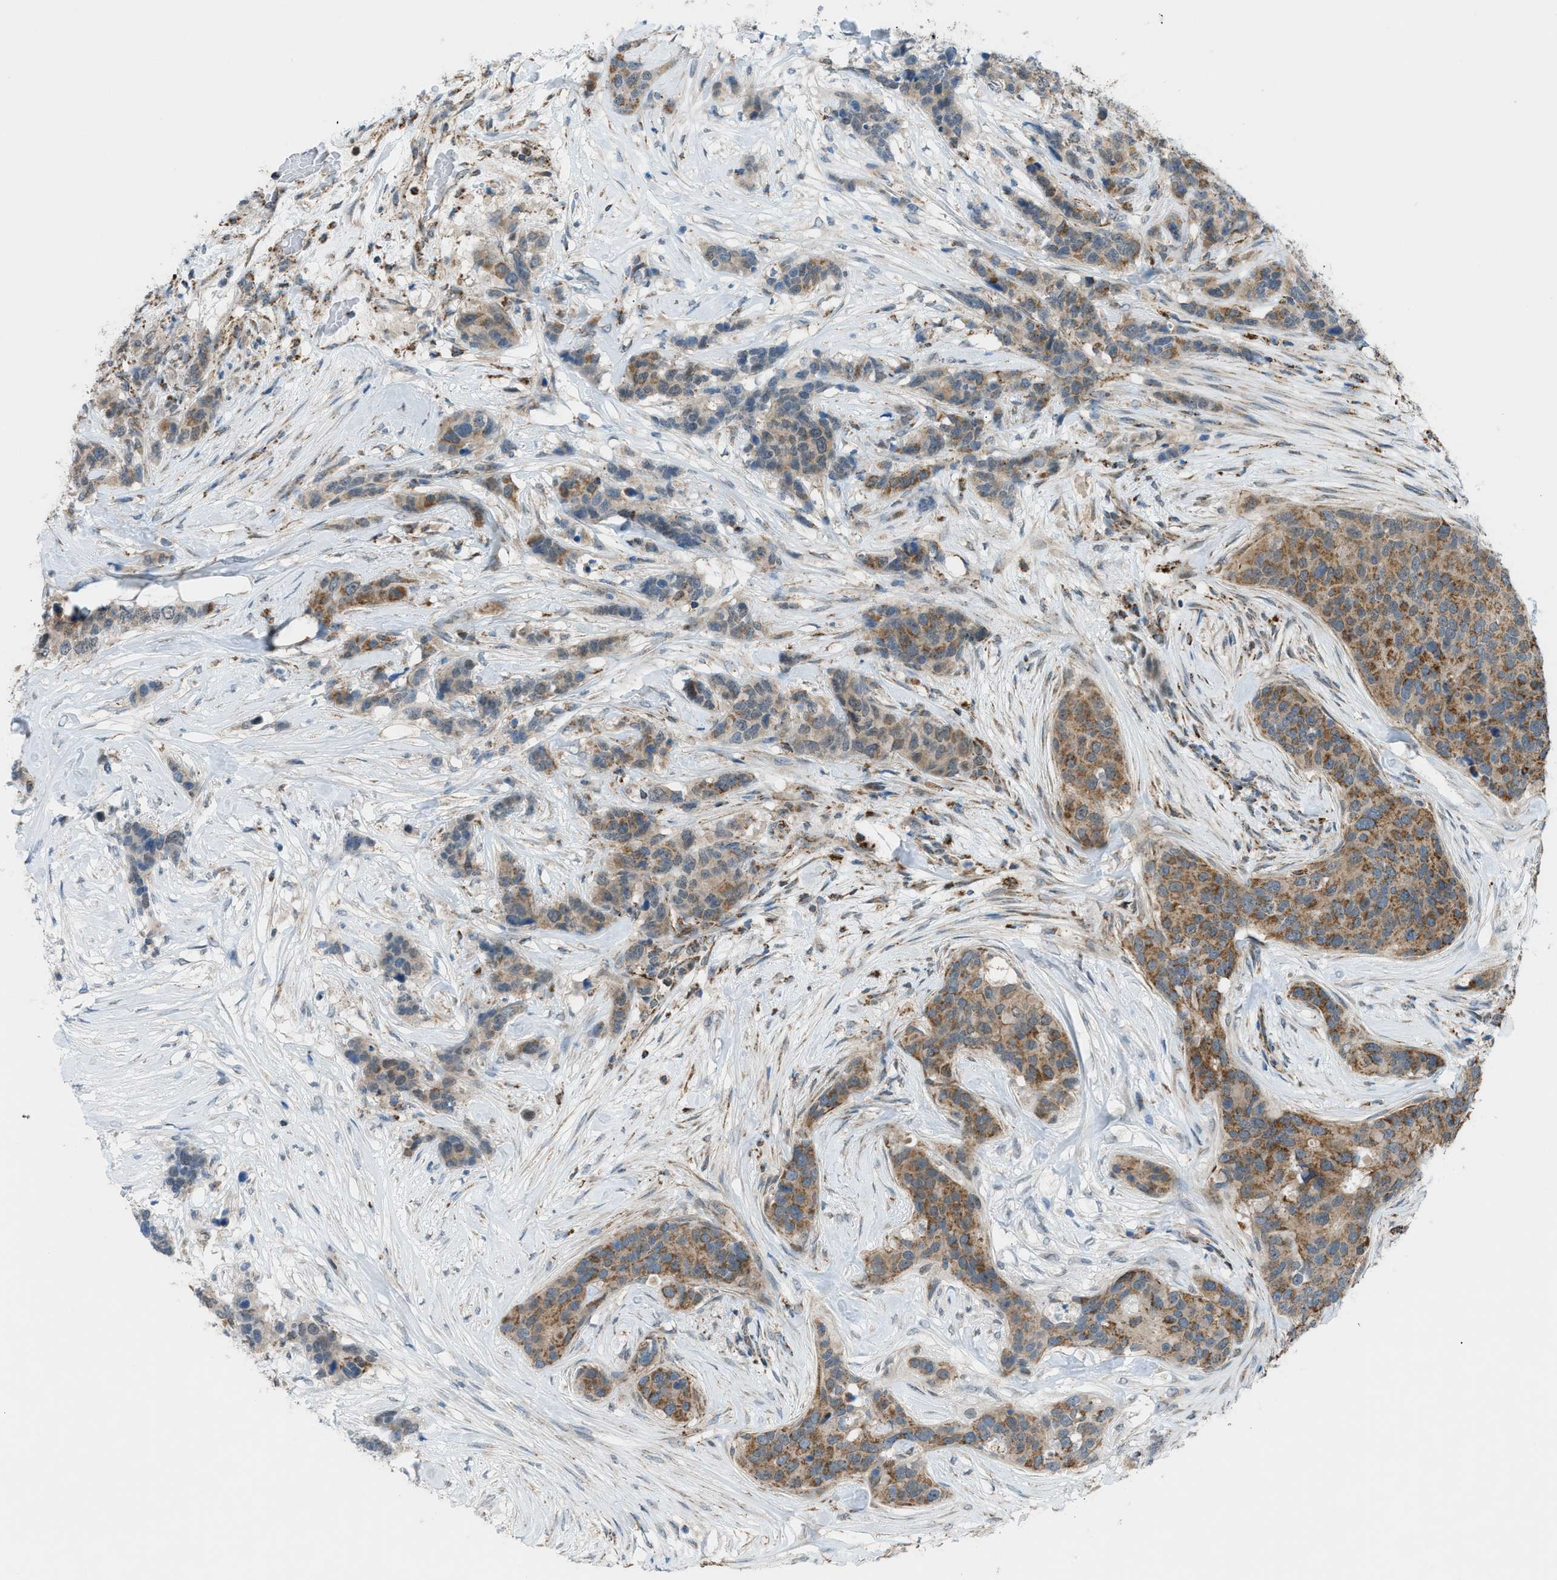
{"staining": {"intensity": "moderate", "quantity": ">75%", "location": "cytoplasmic/membranous"}, "tissue": "breast cancer", "cell_type": "Tumor cells", "image_type": "cancer", "snomed": [{"axis": "morphology", "description": "Lobular carcinoma"}, {"axis": "topography", "description": "Breast"}], "caption": "High-power microscopy captured an immunohistochemistry histopathology image of lobular carcinoma (breast), revealing moderate cytoplasmic/membranous positivity in approximately >75% of tumor cells. (Stains: DAB (3,3'-diaminobenzidine) in brown, nuclei in blue, Microscopy: brightfield microscopy at high magnification).", "gene": "SRM", "patient": {"sex": "female", "age": 59}}